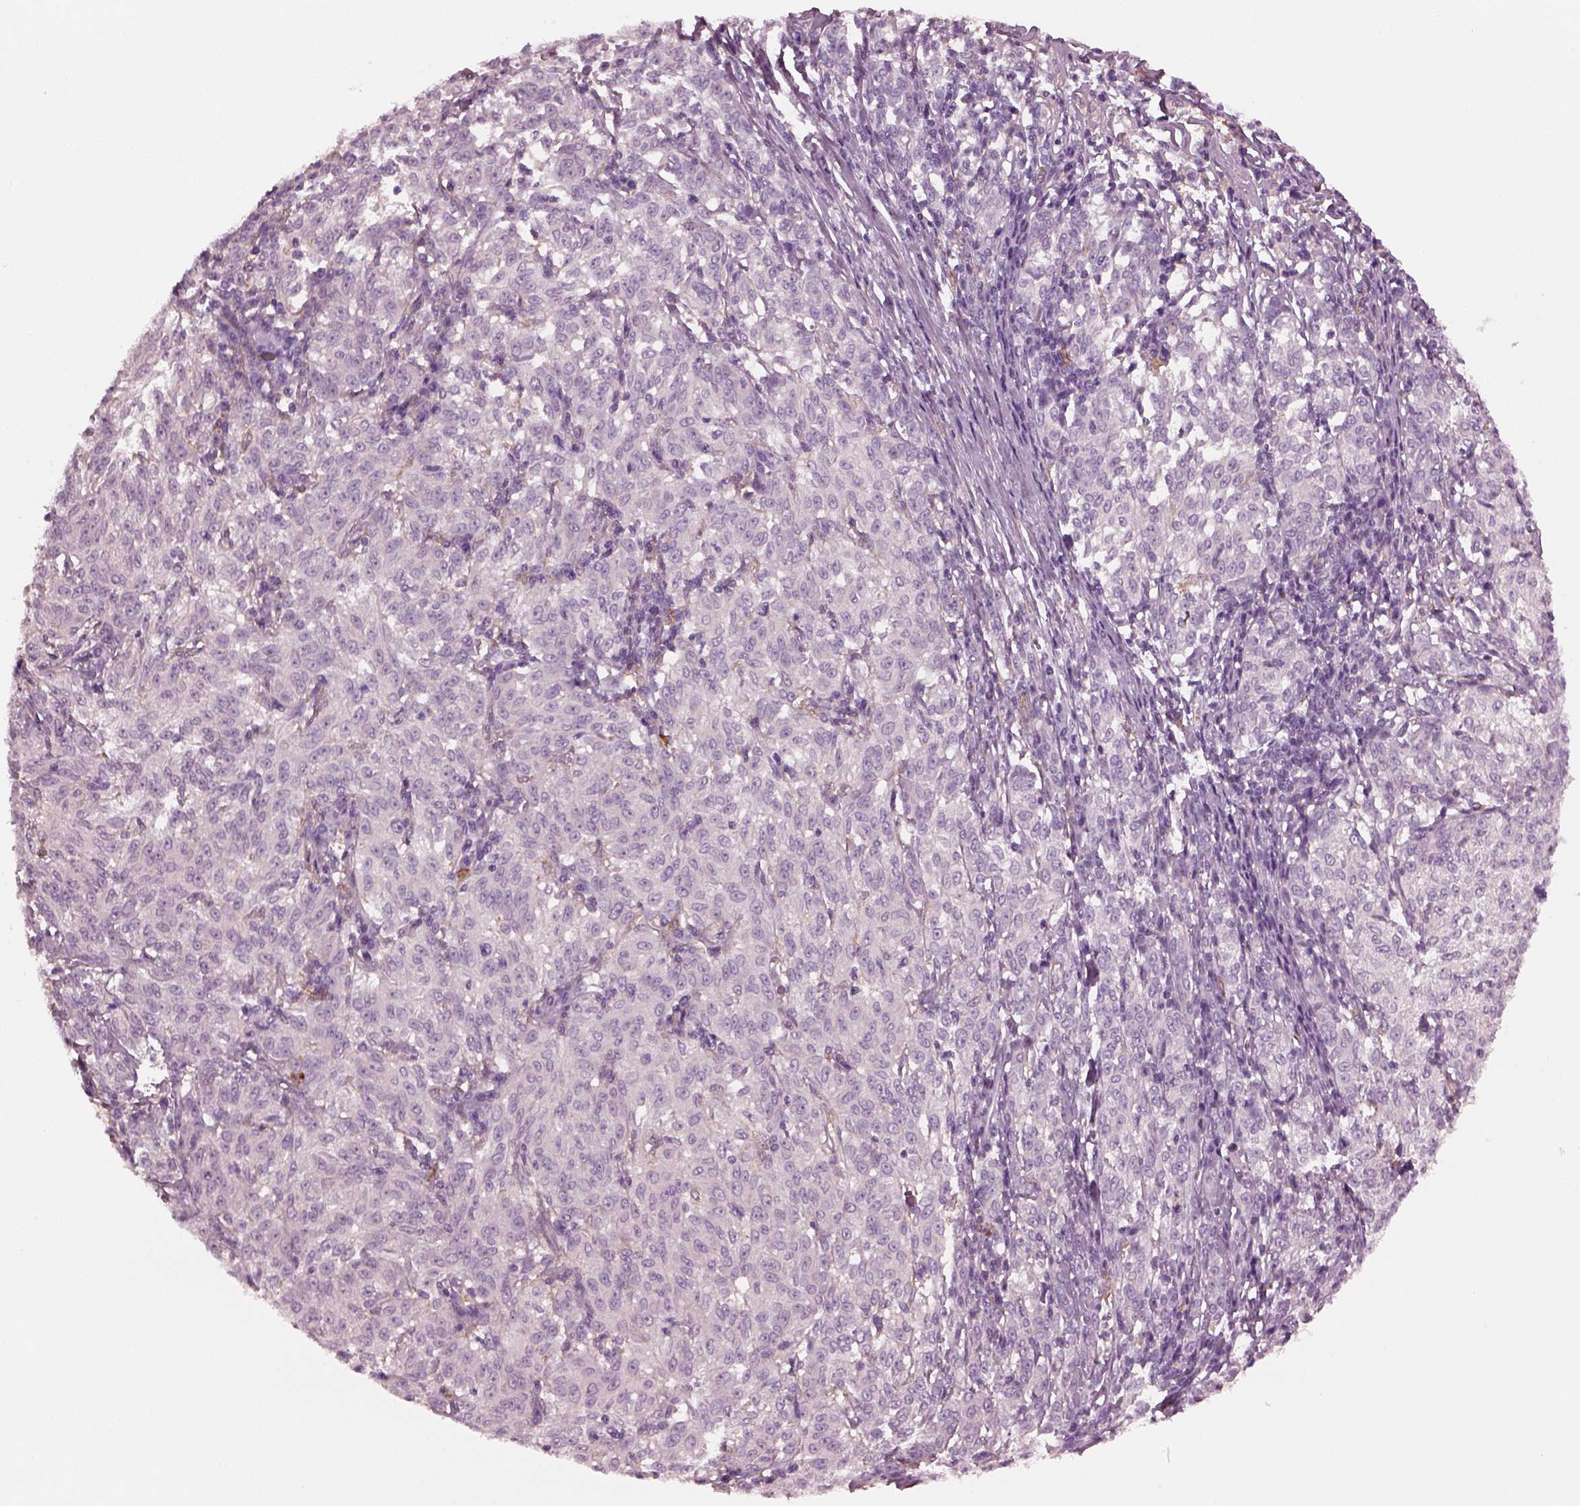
{"staining": {"intensity": "negative", "quantity": "none", "location": "none"}, "tissue": "melanoma", "cell_type": "Tumor cells", "image_type": "cancer", "snomed": [{"axis": "morphology", "description": "Malignant melanoma, NOS"}, {"axis": "topography", "description": "Skin"}], "caption": "Malignant melanoma was stained to show a protein in brown. There is no significant positivity in tumor cells. Brightfield microscopy of IHC stained with DAB (3,3'-diaminobenzidine) (brown) and hematoxylin (blue), captured at high magnification.", "gene": "SHTN1", "patient": {"sex": "female", "age": 72}}